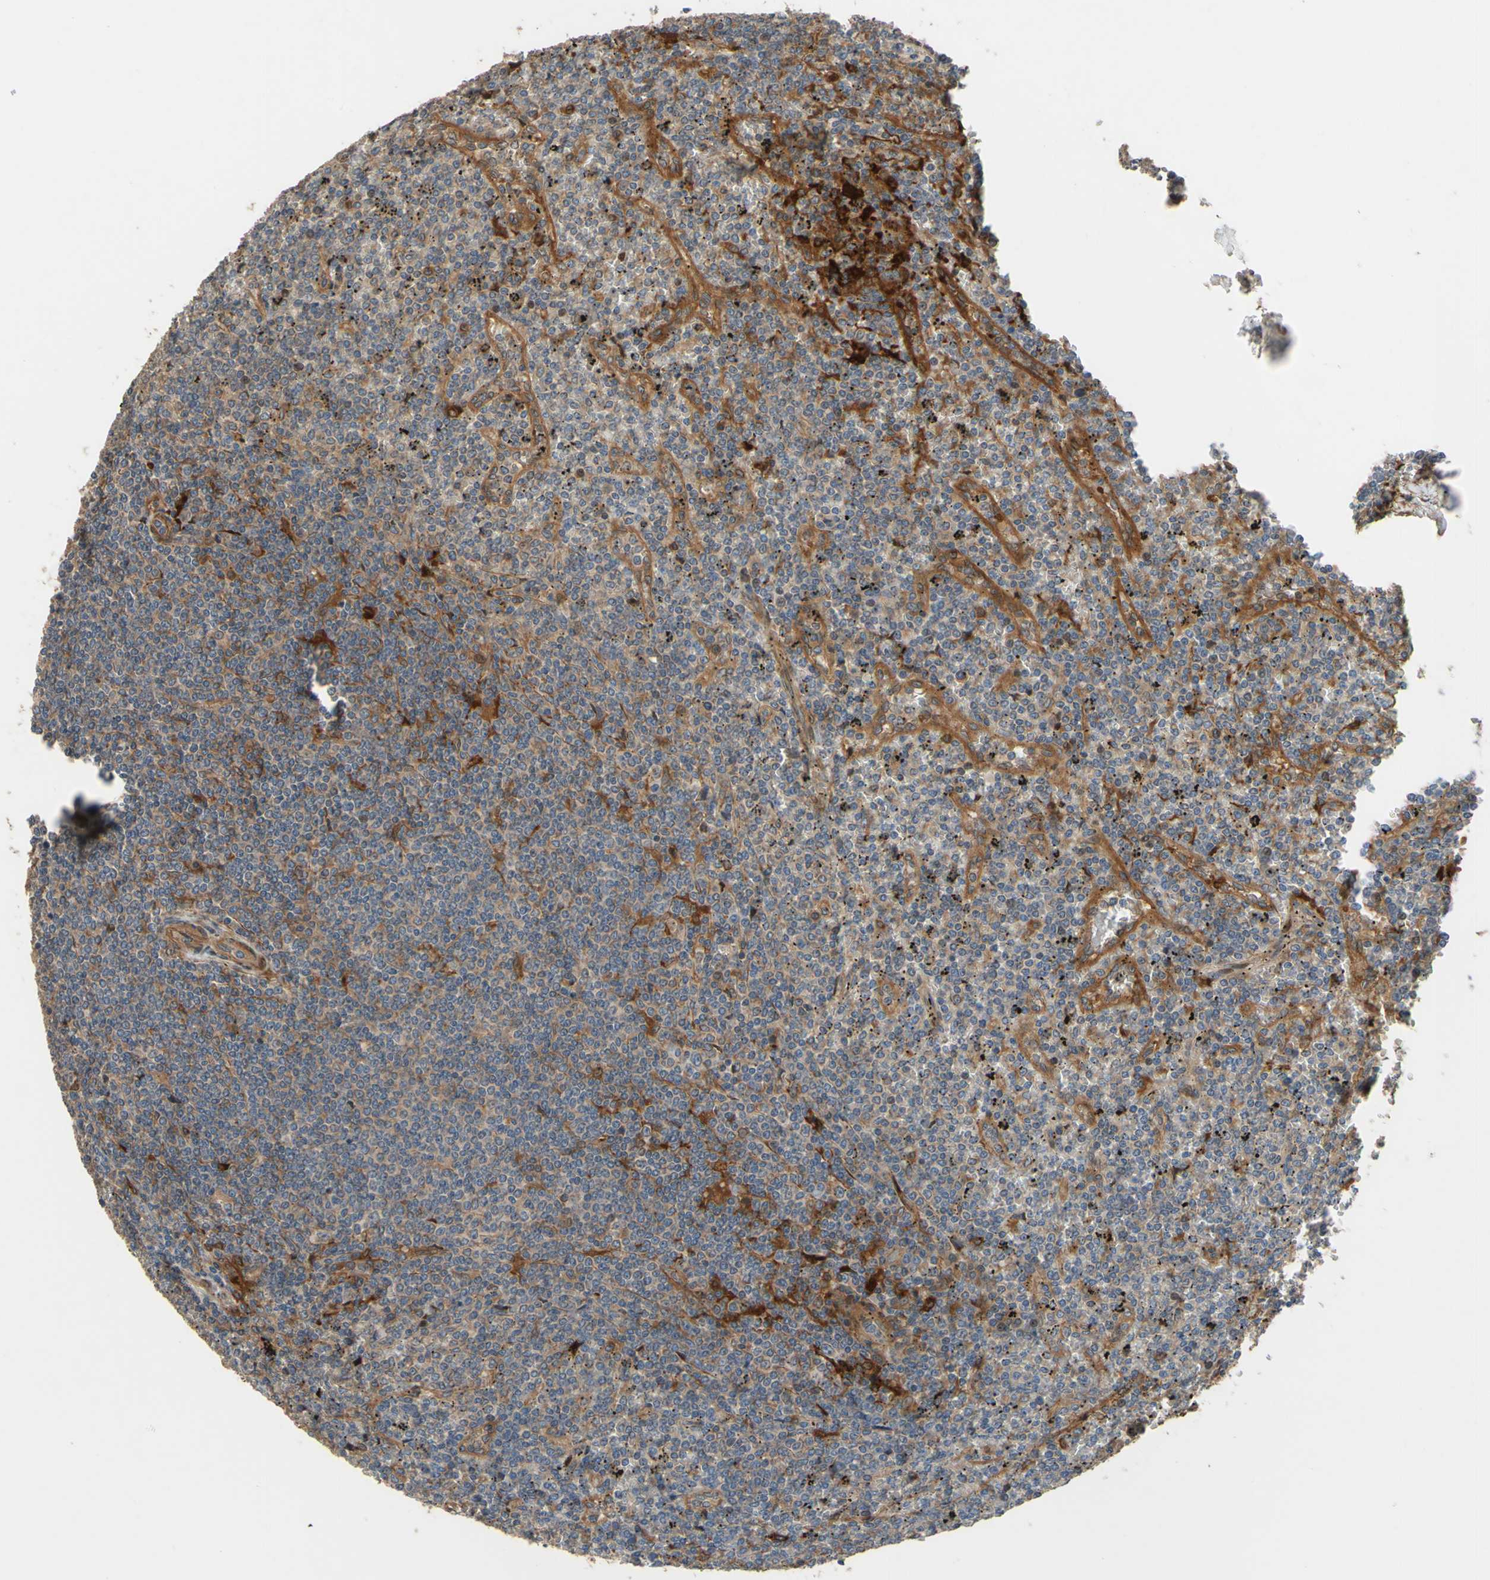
{"staining": {"intensity": "moderate", "quantity": "25%-75%", "location": "cytoplasmic/membranous"}, "tissue": "lymphoma", "cell_type": "Tumor cells", "image_type": "cancer", "snomed": [{"axis": "morphology", "description": "Malignant lymphoma, non-Hodgkin's type, Low grade"}, {"axis": "topography", "description": "Spleen"}], "caption": "Brown immunohistochemical staining in lymphoma shows moderate cytoplasmic/membranous expression in approximately 25%-75% of tumor cells. (IHC, brightfield microscopy, high magnification).", "gene": "SPTLC1", "patient": {"sex": "female", "age": 19}}